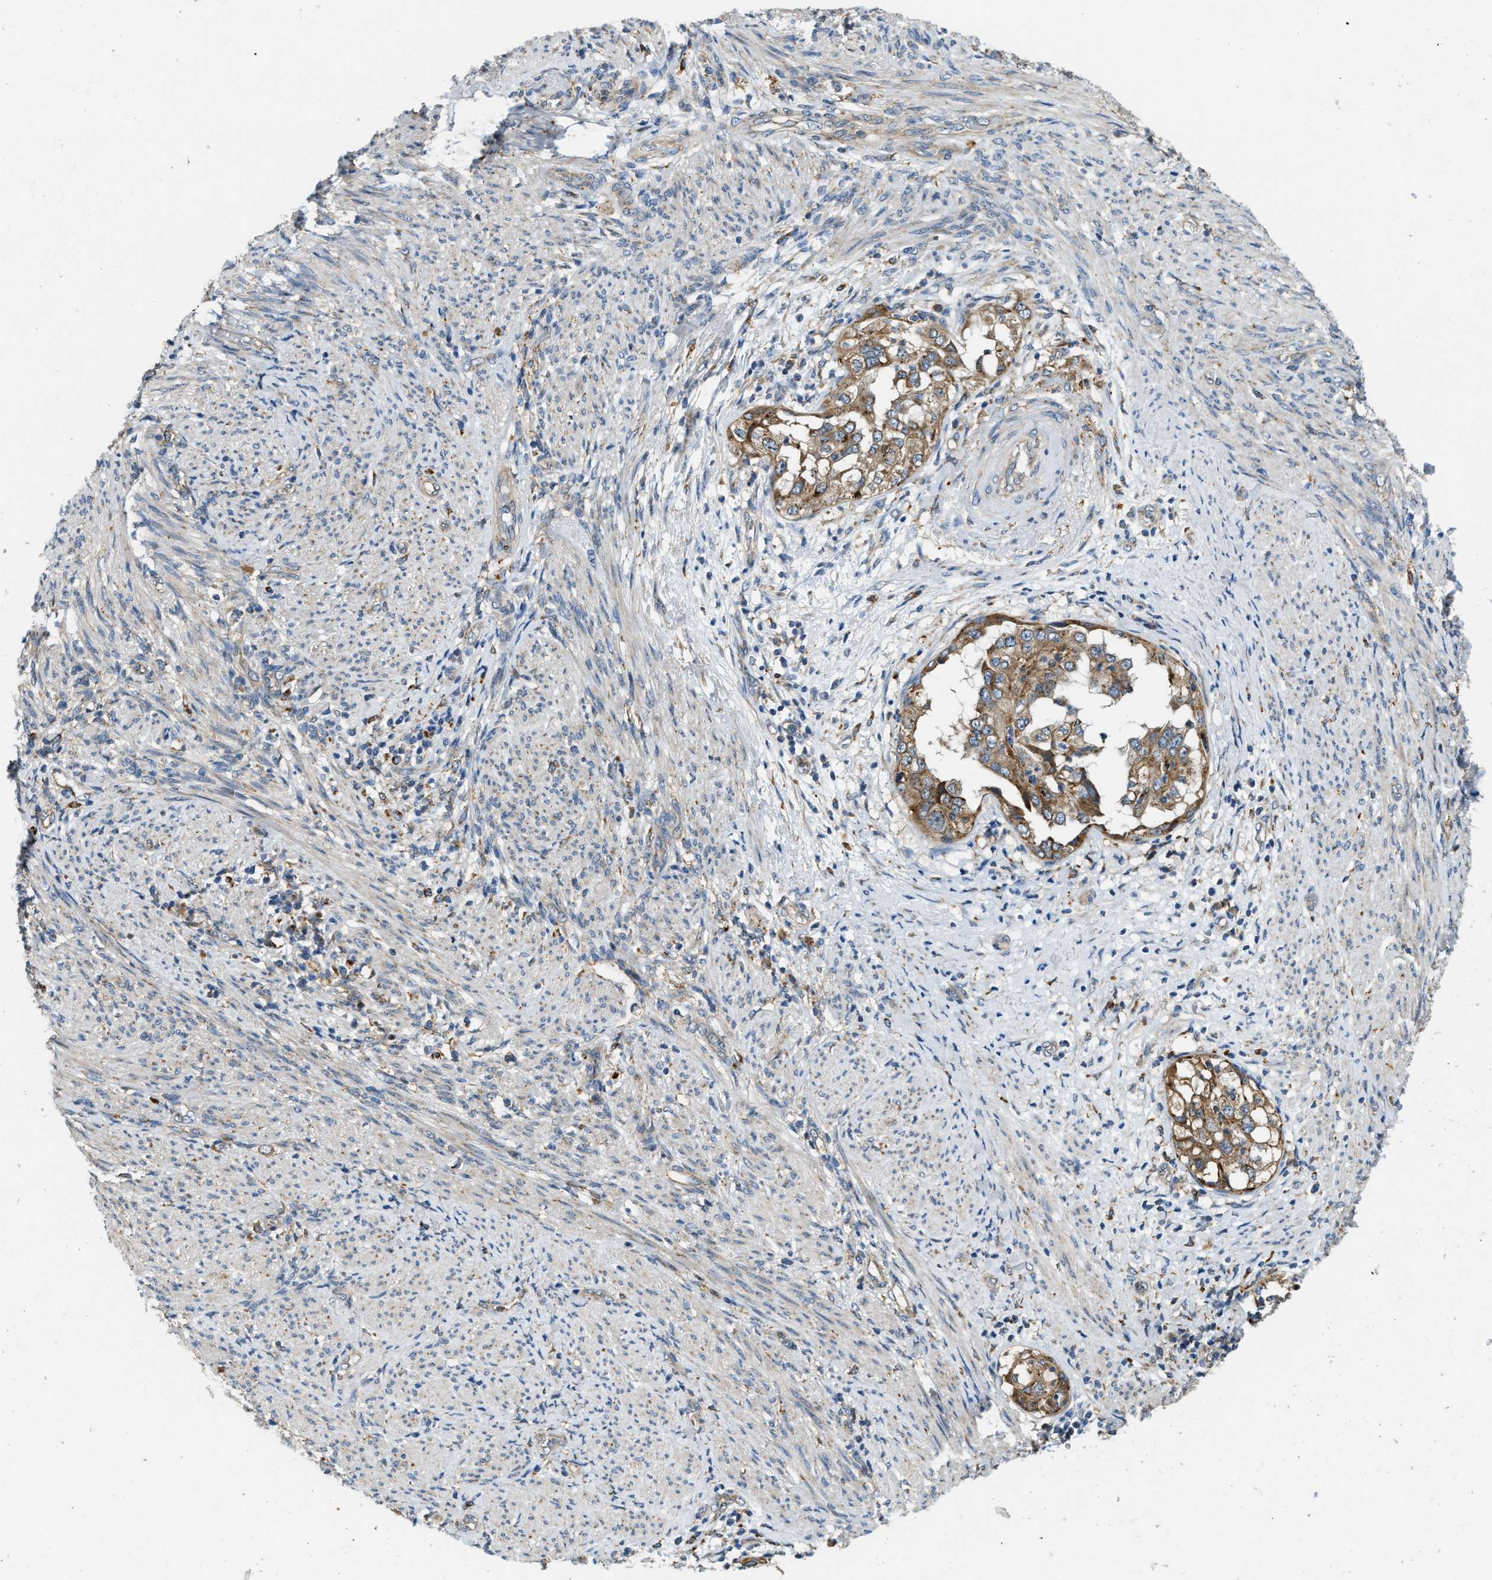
{"staining": {"intensity": "moderate", "quantity": ">75%", "location": "cytoplasmic/membranous"}, "tissue": "endometrial cancer", "cell_type": "Tumor cells", "image_type": "cancer", "snomed": [{"axis": "morphology", "description": "Adenocarcinoma, NOS"}, {"axis": "topography", "description": "Endometrium"}], "caption": "Endometrial cancer (adenocarcinoma) stained with immunohistochemistry (IHC) reveals moderate cytoplasmic/membranous positivity in approximately >75% of tumor cells.", "gene": "STARD3NL", "patient": {"sex": "female", "age": 85}}